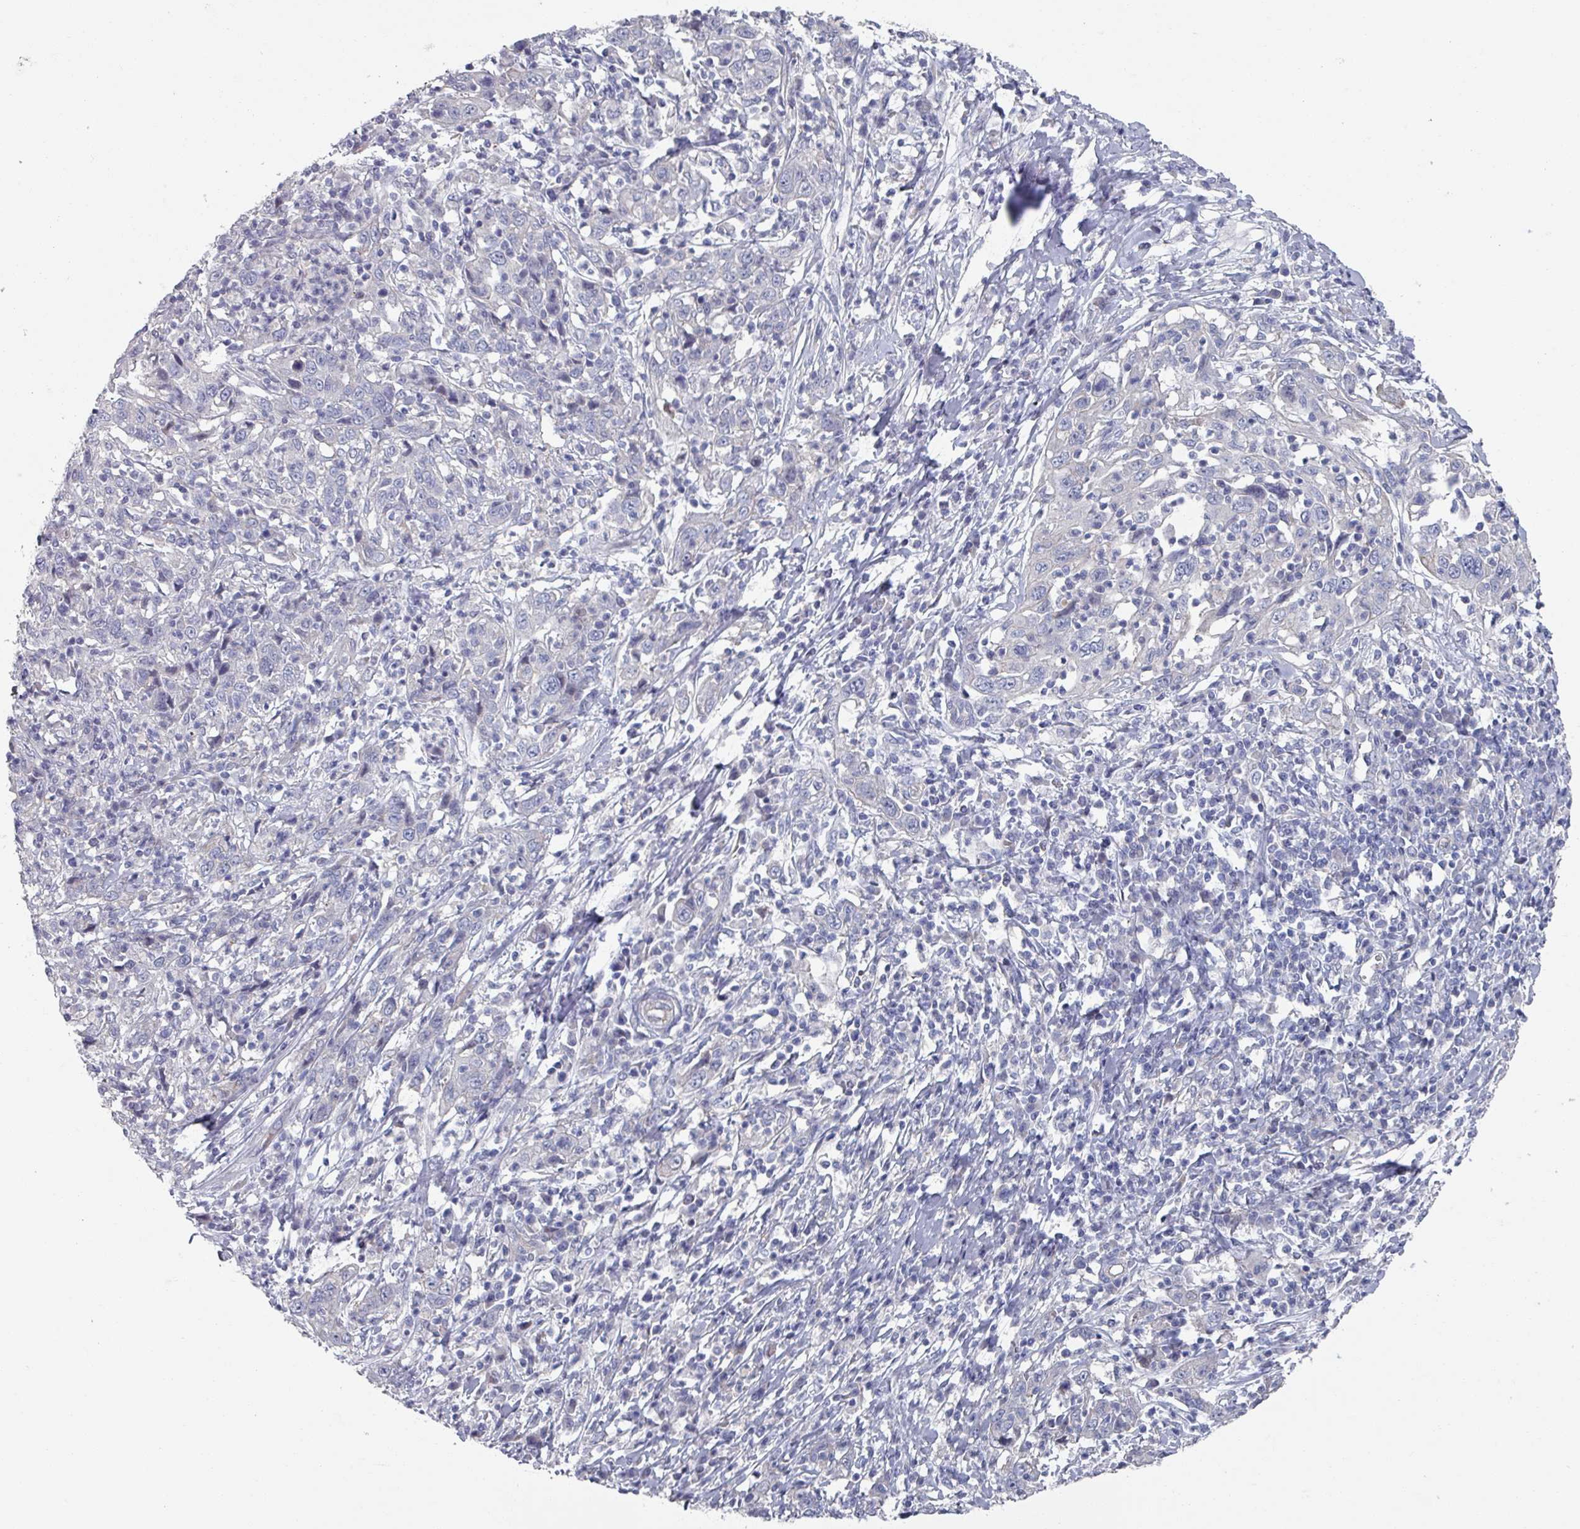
{"staining": {"intensity": "negative", "quantity": "none", "location": "none"}, "tissue": "cervical cancer", "cell_type": "Tumor cells", "image_type": "cancer", "snomed": [{"axis": "morphology", "description": "Squamous cell carcinoma, NOS"}, {"axis": "topography", "description": "Cervix"}], "caption": "Squamous cell carcinoma (cervical) stained for a protein using immunohistochemistry (IHC) demonstrates no staining tumor cells.", "gene": "EFL1", "patient": {"sex": "female", "age": 46}}